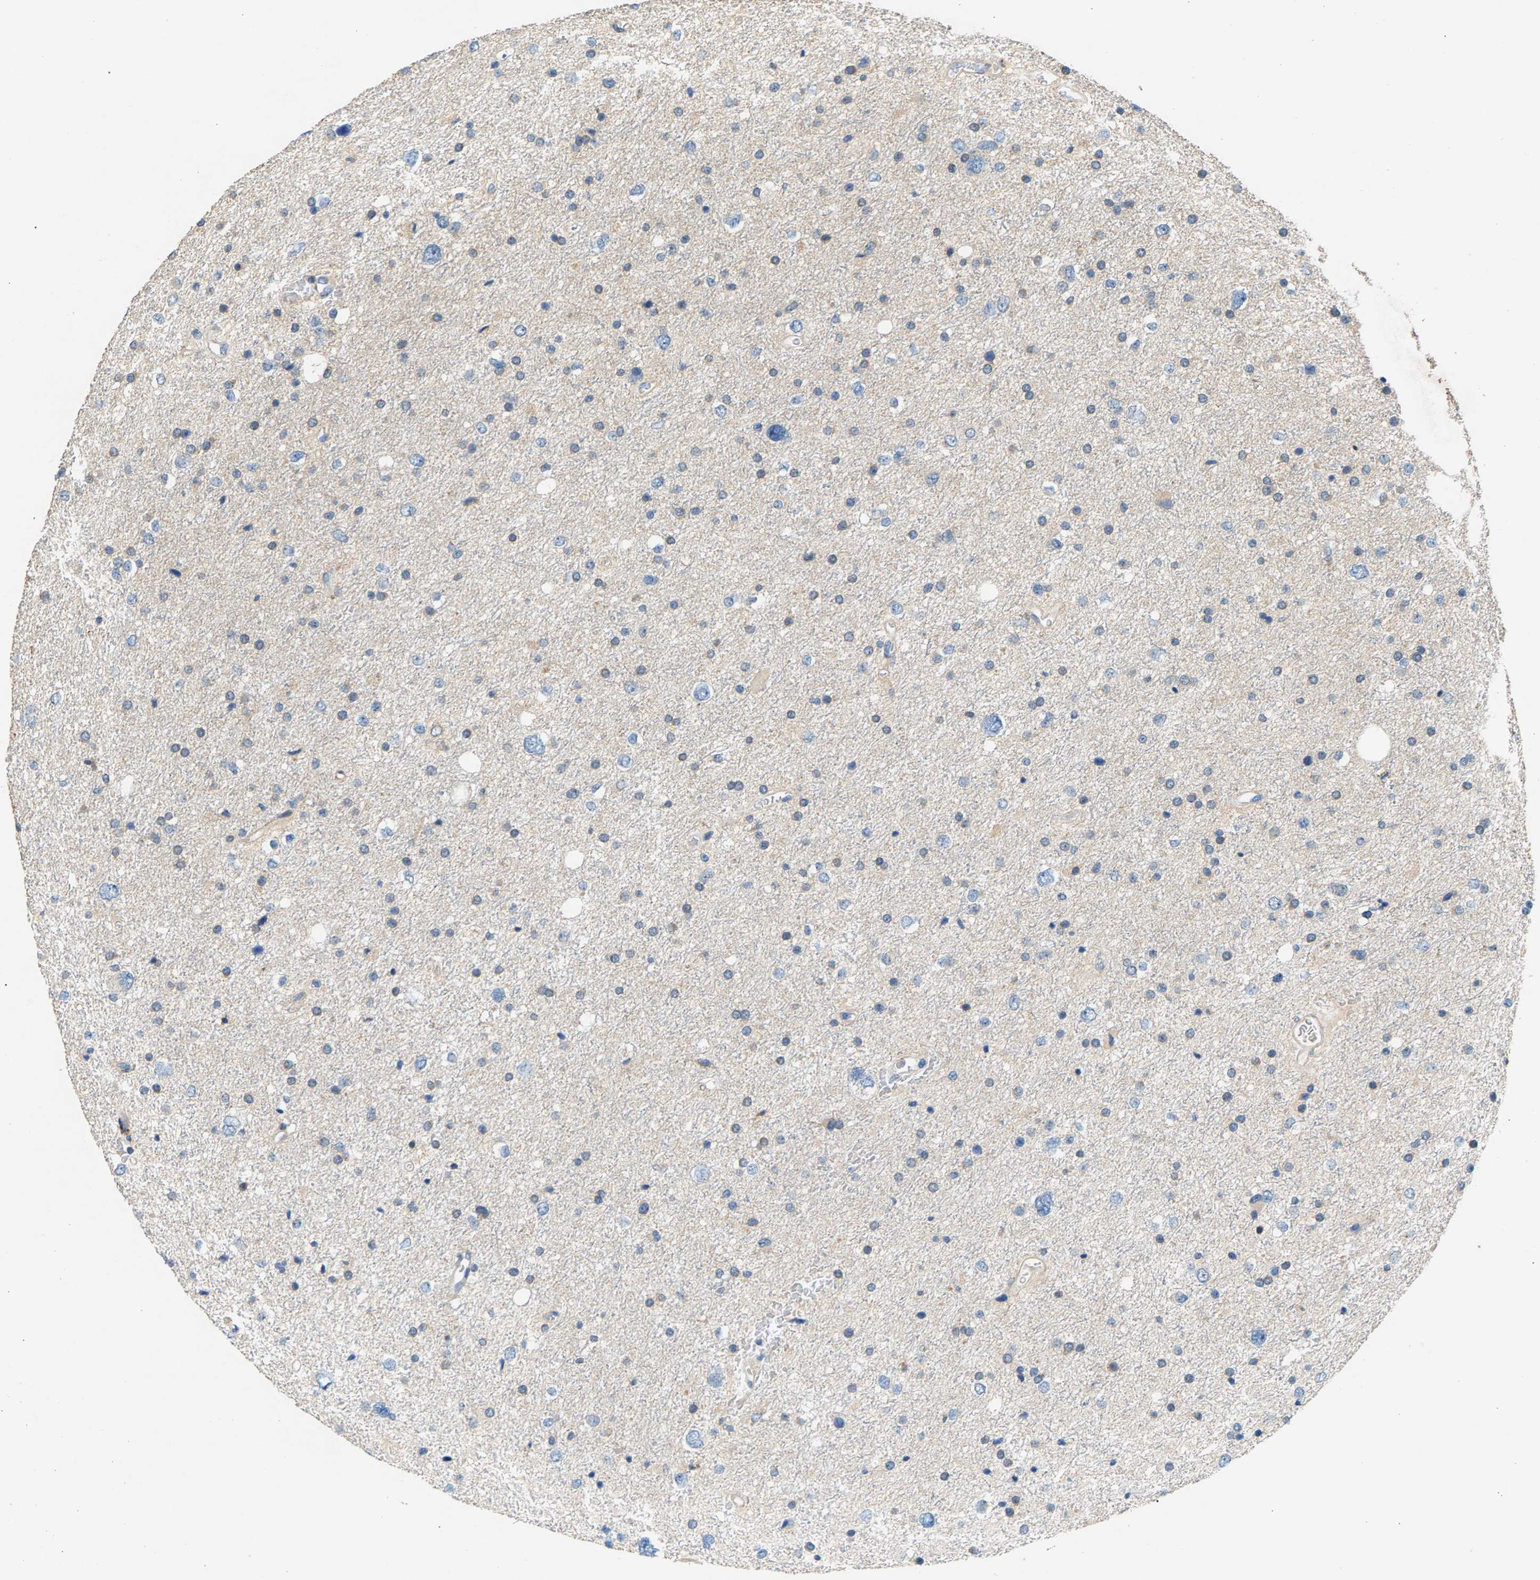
{"staining": {"intensity": "weak", "quantity": "<25%", "location": "cytoplasmic/membranous"}, "tissue": "glioma", "cell_type": "Tumor cells", "image_type": "cancer", "snomed": [{"axis": "morphology", "description": "Glioma, malignant, Low grade"}, {"axis": "topography", "description": "Brain"}], "caption": "The immunohistochemistry (IHC) image has no significant staining in tumor cells of malignant glioma (low-grade) tissue.", "gene": "NT5C", "patient": {"sex": "female", "age": 37}}